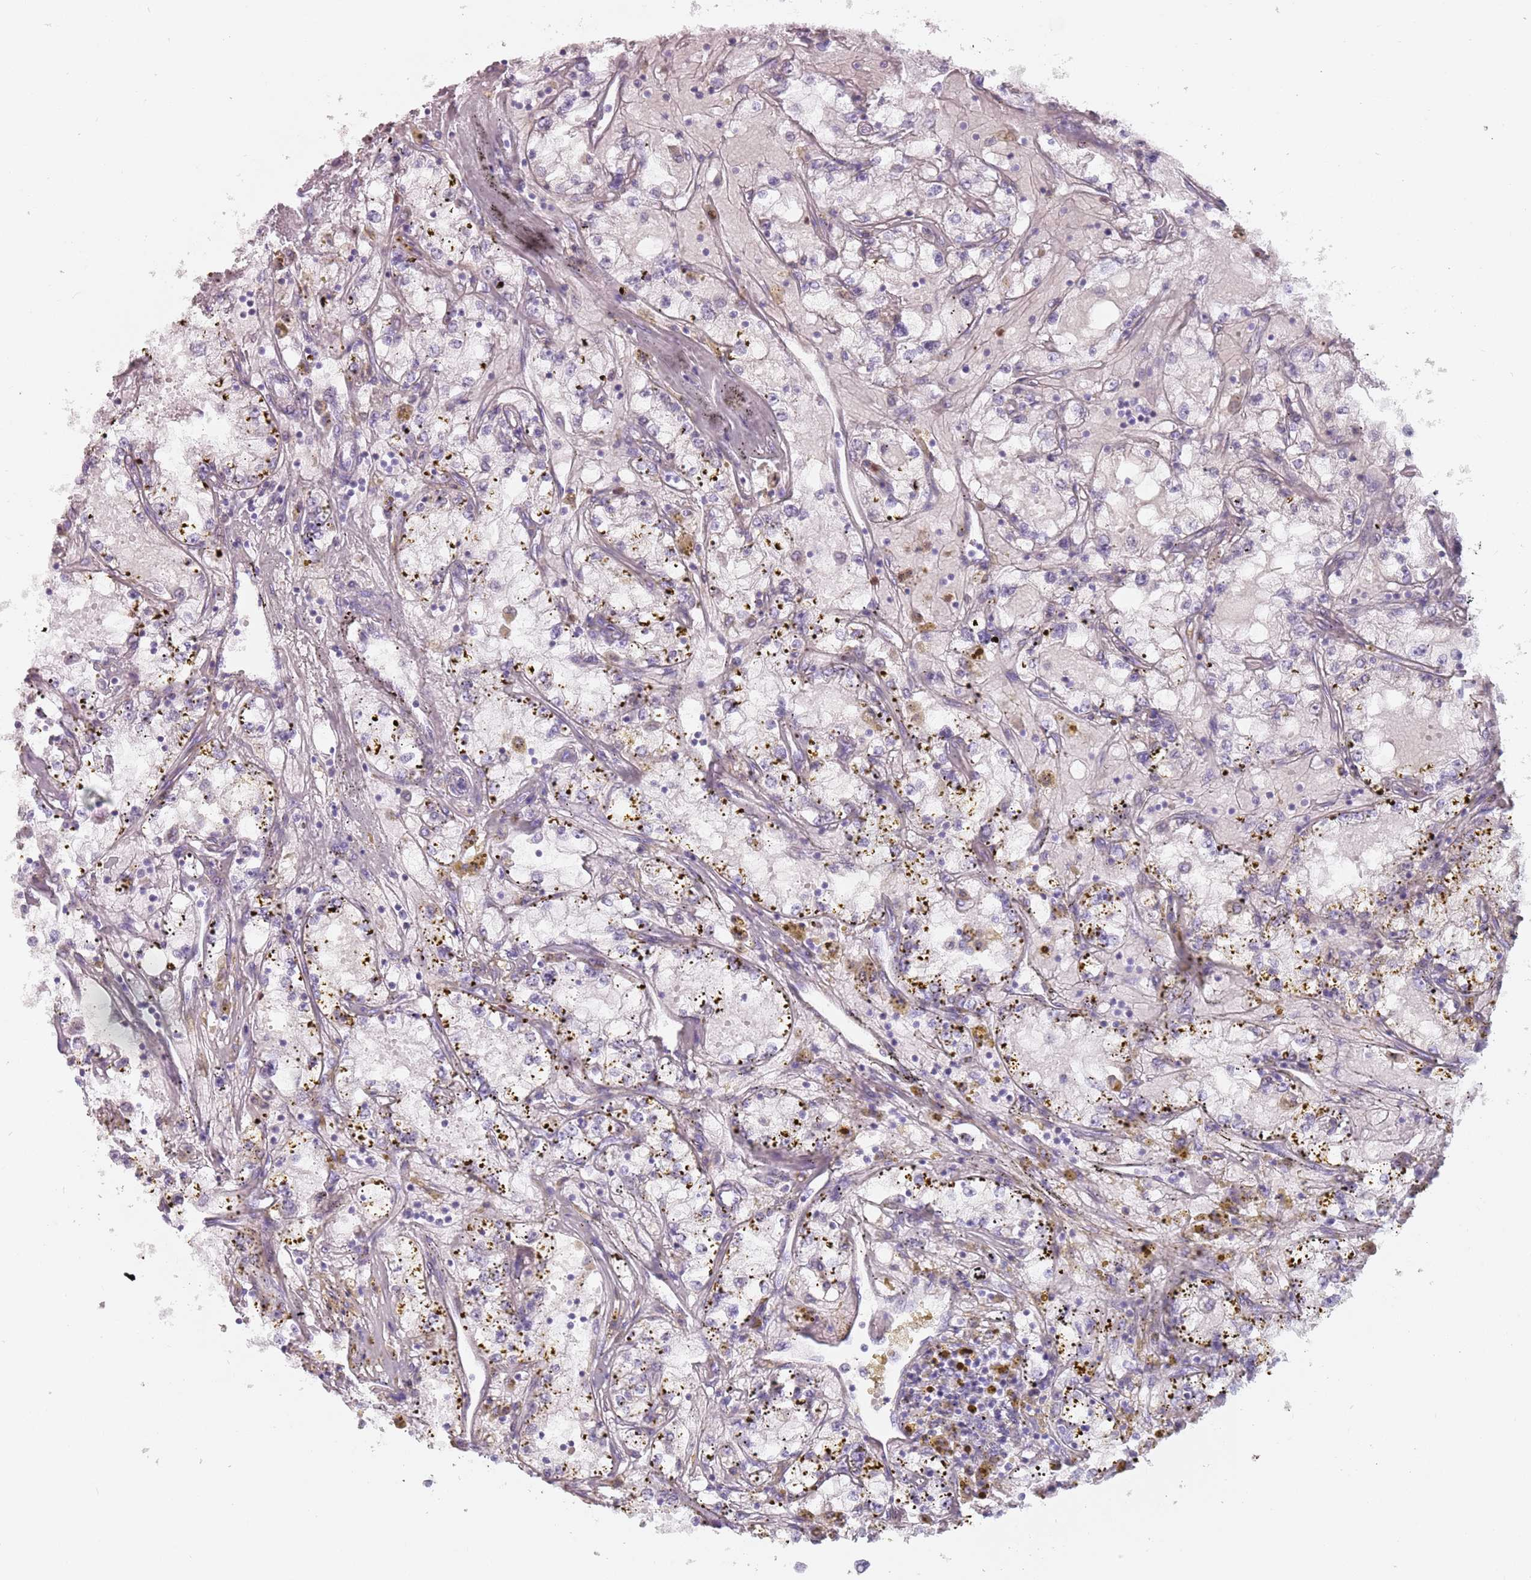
{"staining": {"intensity": "negative", "quantity": "none", "location": "none"}, "tissue": "renal cancer", "cell_type": "Tumor cells", "image_type": "cancer", "snomed": [{"axis": "morphology", "description": "Adenocarcinoma, NOS"}, {"axis": "topography", "description": "Kidney"}], "caption": "Tumor cells are negative for protein expression in human renal adenocarcinoma.", "gene": "ZNF584", "patient": {"sex": "male", "age": 56}}